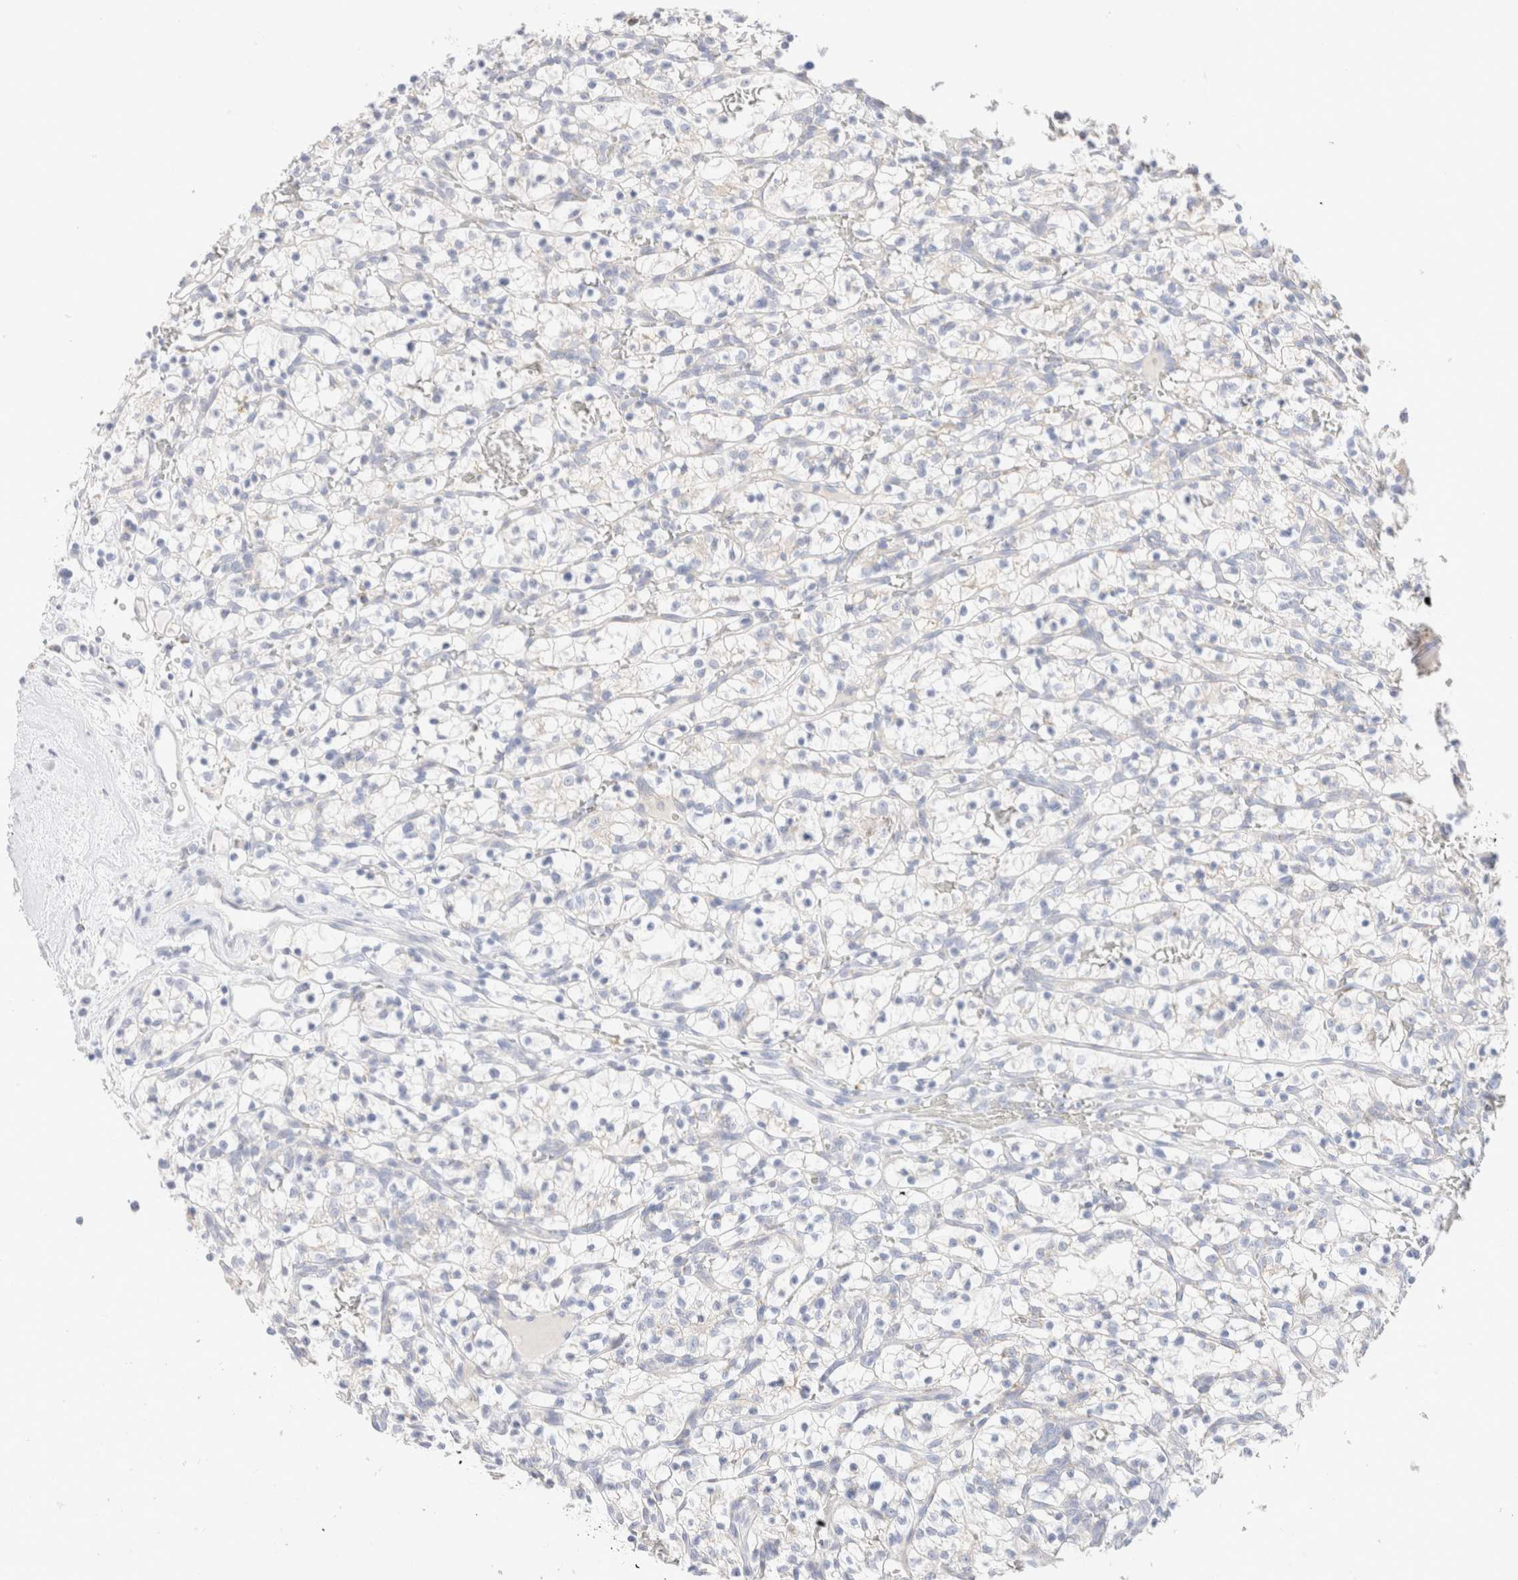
{"staining": {"intensity": "negative", "quantity": "none", "location": "none"}, "tissue": "renal cancer", "cell_type": "Tumor cells", "image_type": "cancer", "snomed": [{"axis": "morphology", "description": "Adenocarcinoma, NOS"}, {"axis": "topography", "description": "Kidney"}], "caption": "Immunohistochemical staining of renal adenocarcinoma shows no significant staining in tumor cells.", "gene": "ATP6V1C1", "patient": {"sex": "female", "age": 57}}